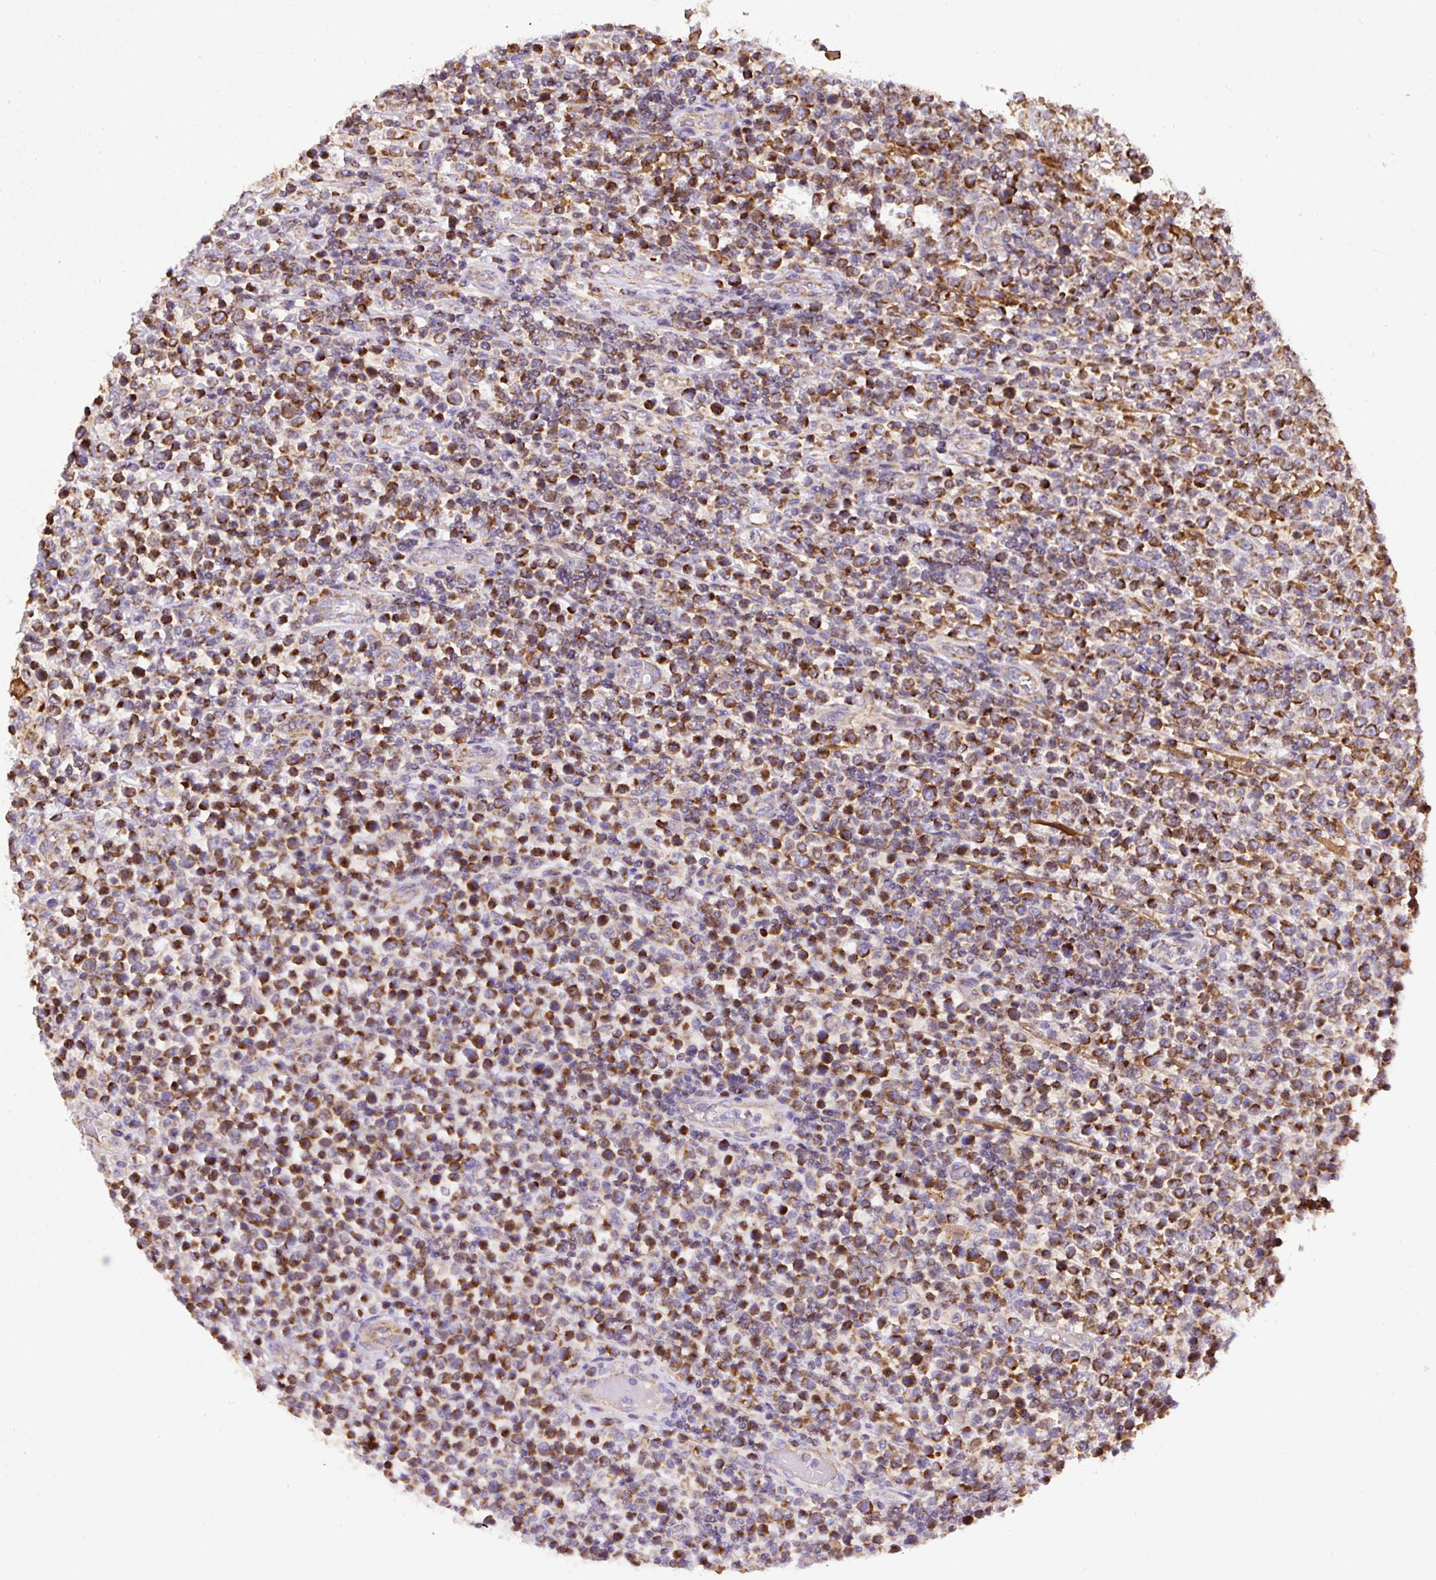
{"staining": {"intensity": "strong", "quantity": ">75%", "location": "cytoplasmic/membranous"}, "tissue": "lymphoma", "cell_type": "Tumor cells", "image_type": "cancer", "snomed": [{"axis": "morphology", "description": "Malignant lymphoma, non-Hodgkin's type, High grade"}, {"axis": "topography", "description": "Soft tissue"}], "caption": "Brown immunohistochemical staining in lymphoma shows strong cytoplasmic/membranous positivity in about >75% of tumor cells. The staining is performed using DAB (3,3'-diaminobenzidine) brown chromogen to label protein expression. The nuclei are counter-stained blue using hematoxylin.", "gene": "NDUFAF2", "patient": {"sex": "female", "age": 56}}